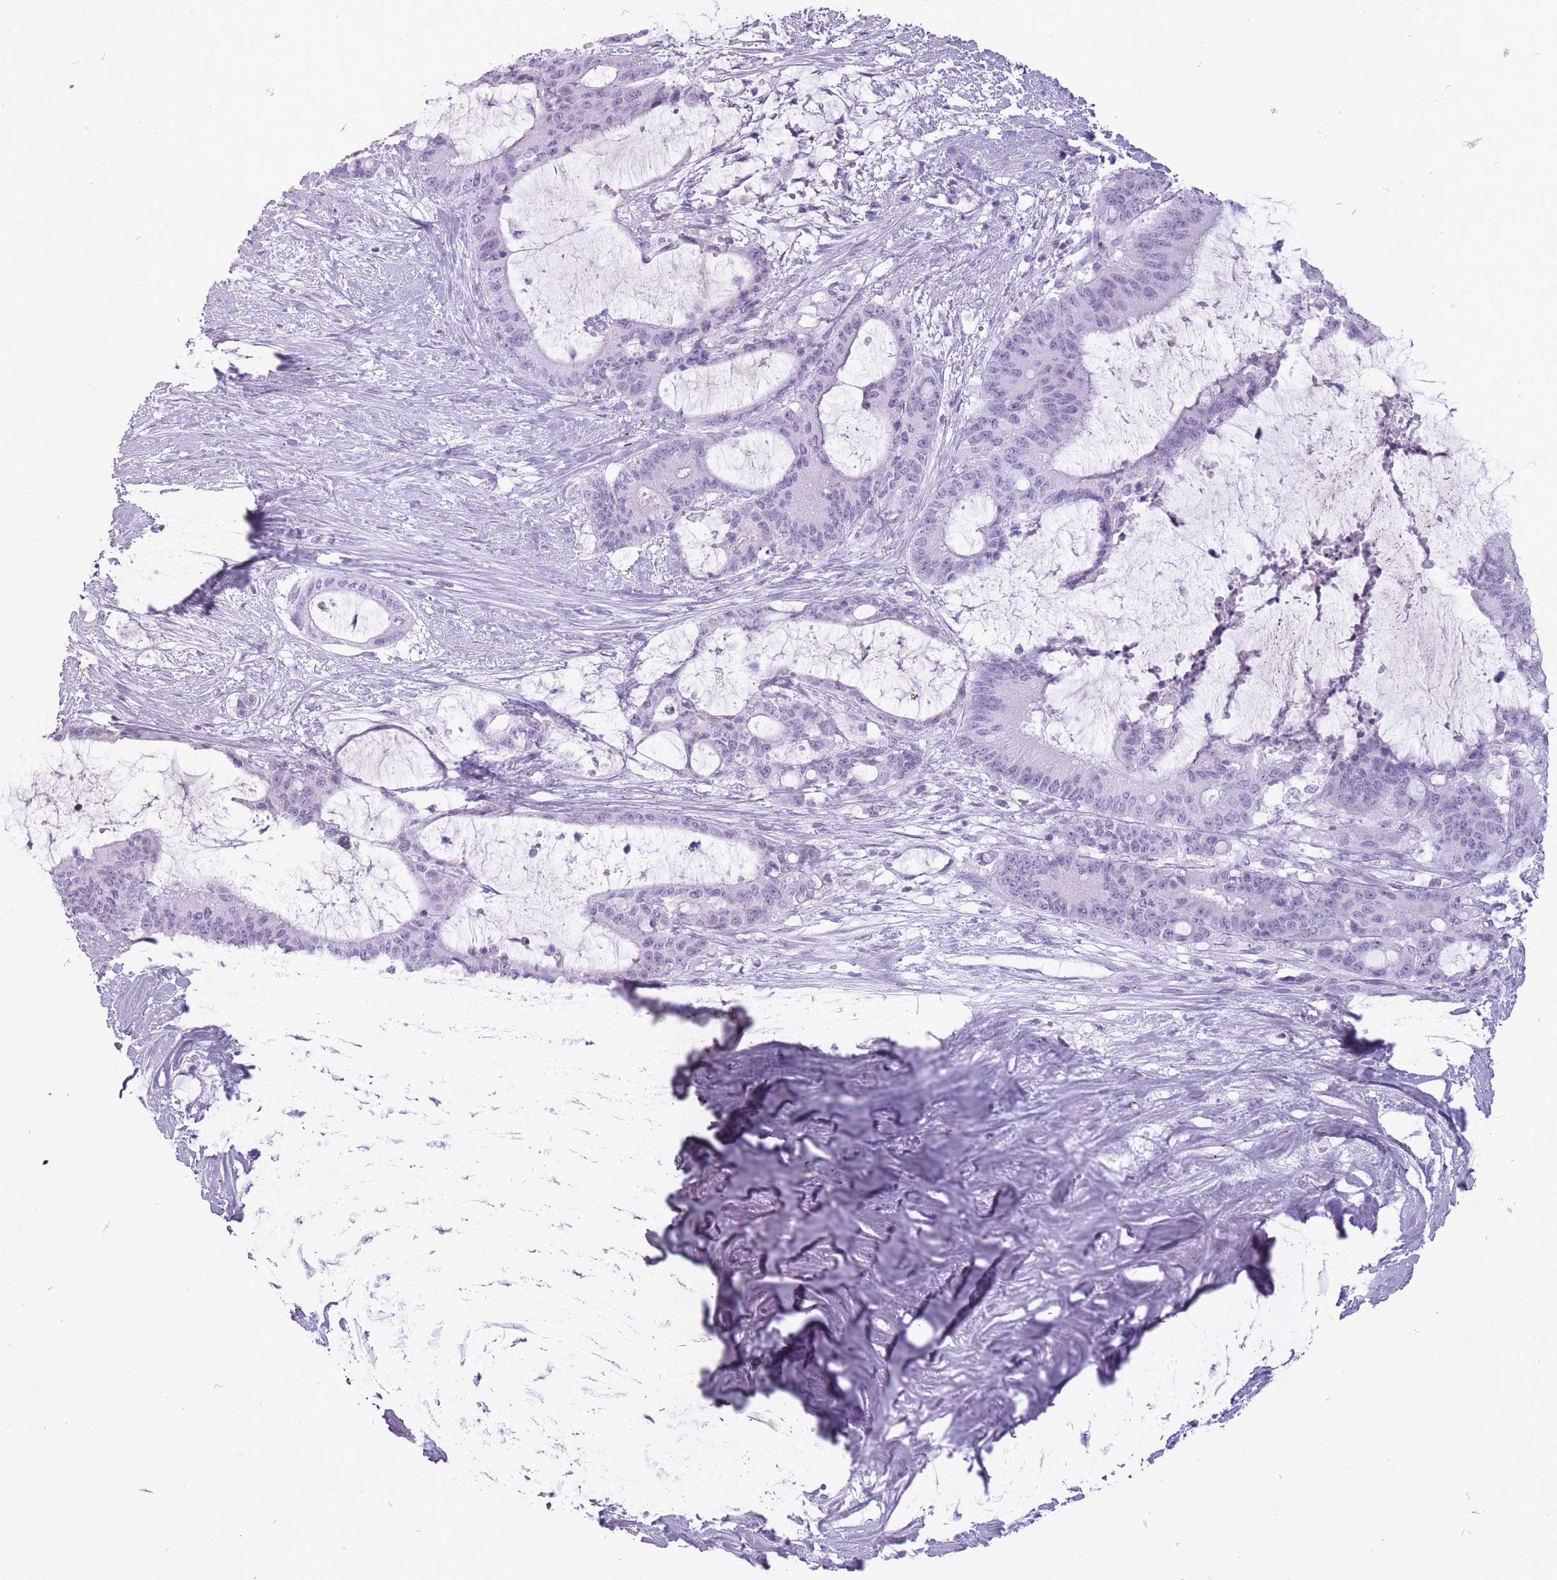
{"staining": {"intensity": "negative", "quantity": "none", "location": "none"}, "tissue": "liver cancer", "cell_type": "Tumor cells", "image_type": "cancer", "snomed": [{"axis": "morphology", "description": "Normal tissue, NOS"}, {"axis": "morphology", "description": "Cholangiocarcinoma"}, {"axis": "topography", "description": "Liver"}, {"axis": "topography", "description": "Peripheral nerve tissue"}], "caption": "Tumor cells show no significant protein staining in cholangiocarcinoma (liver).", "gene": "RFX4", "patient": {"sex": "female", "age": 73}}